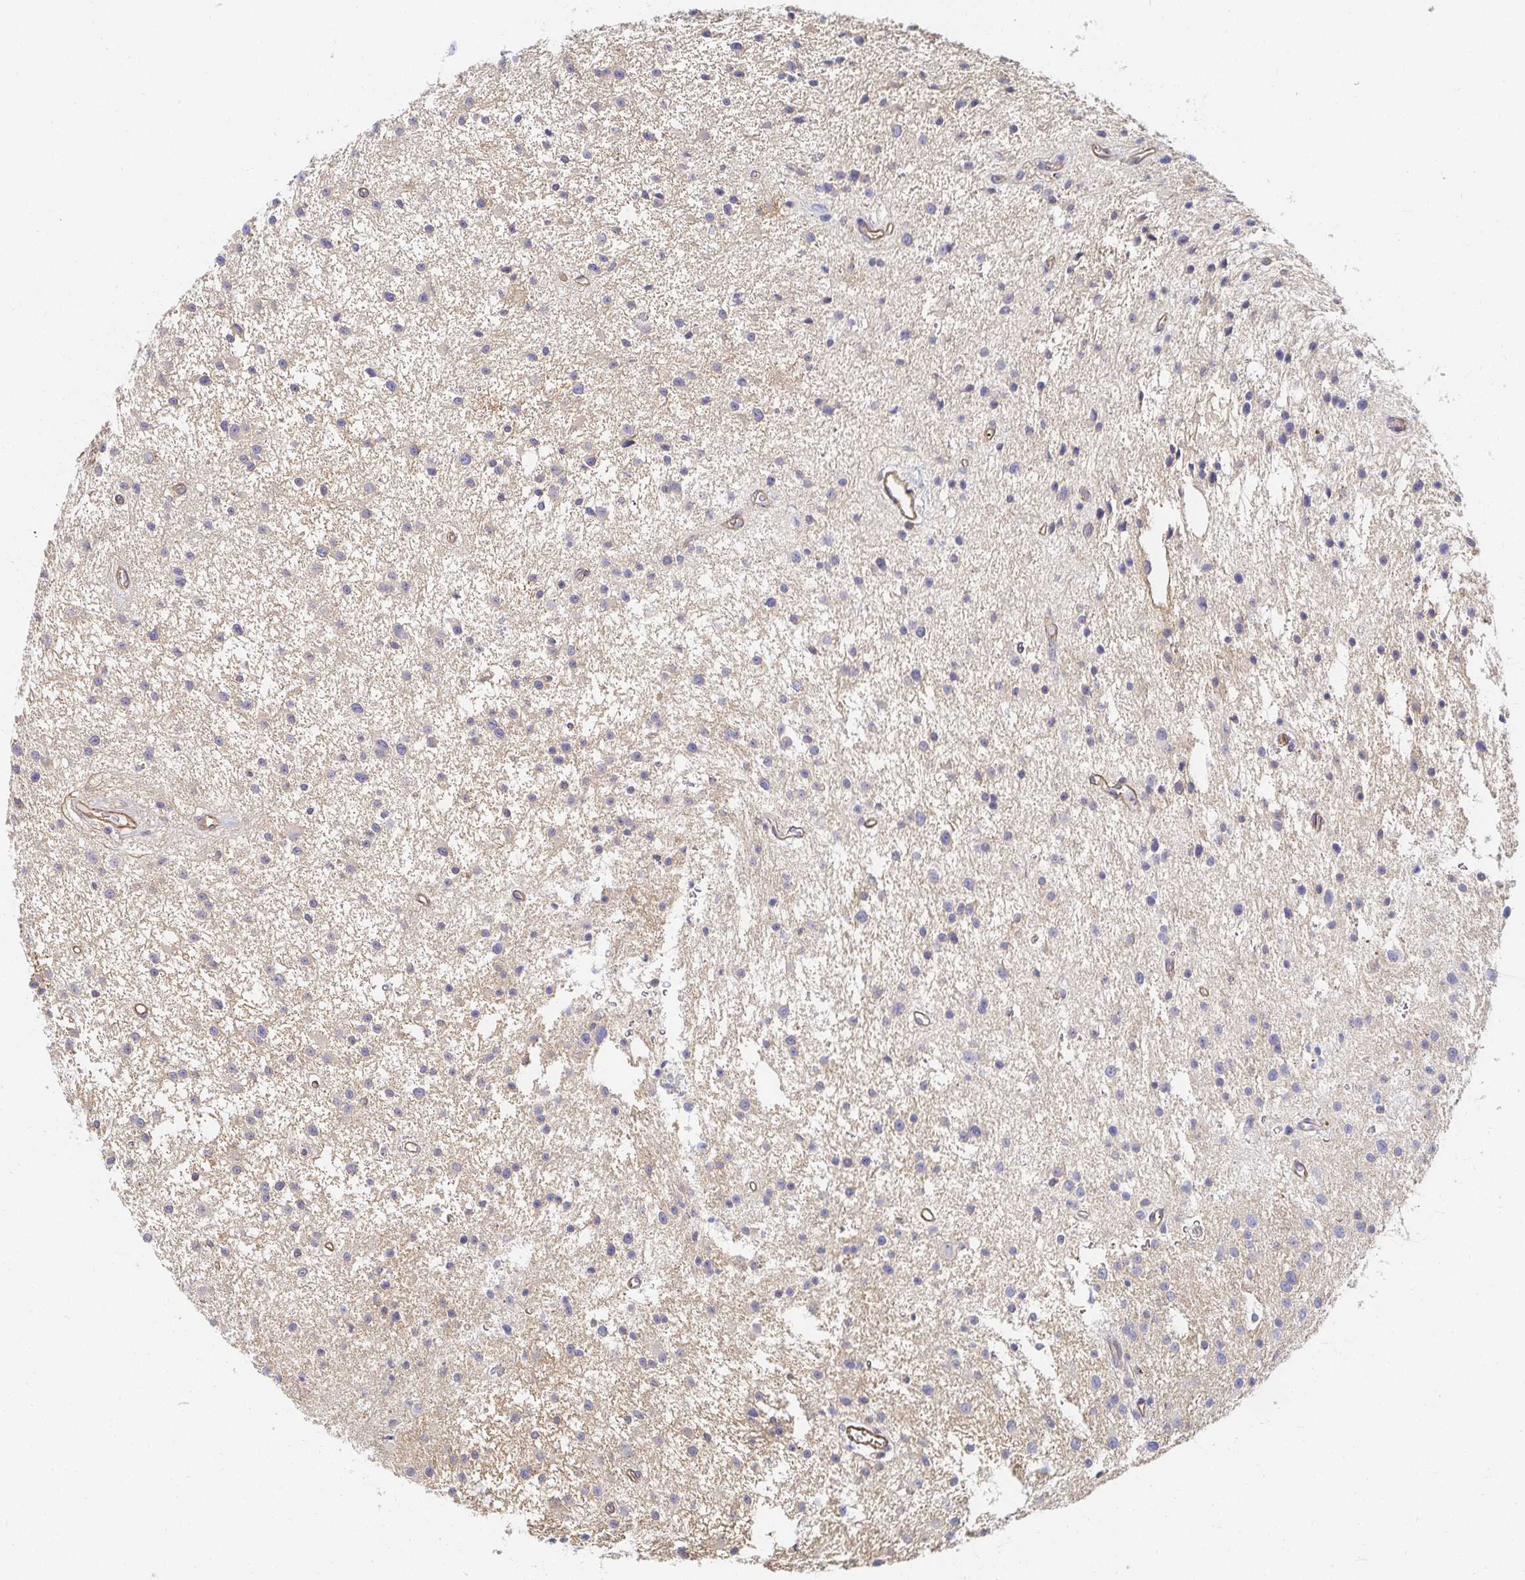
{"staining": {"intensity": "negative", "quantity": "none", "location": "none"}, "tissue": "glioma", "cell_type": "Tumor cells", "image_type": "cancer", "snomed": [{"axis": "morphology", "description": "Glioma, malignant, Low grade"}, {"axis": "topography", "description": "Brain"}], "caption": "Immunohistochemistry (IHC) of human malignant glioma (low-grade) demonstrates no staining in tumor cells.", "gene": "TSPAN19", "patient": {"sex": "male", "age": 43}}